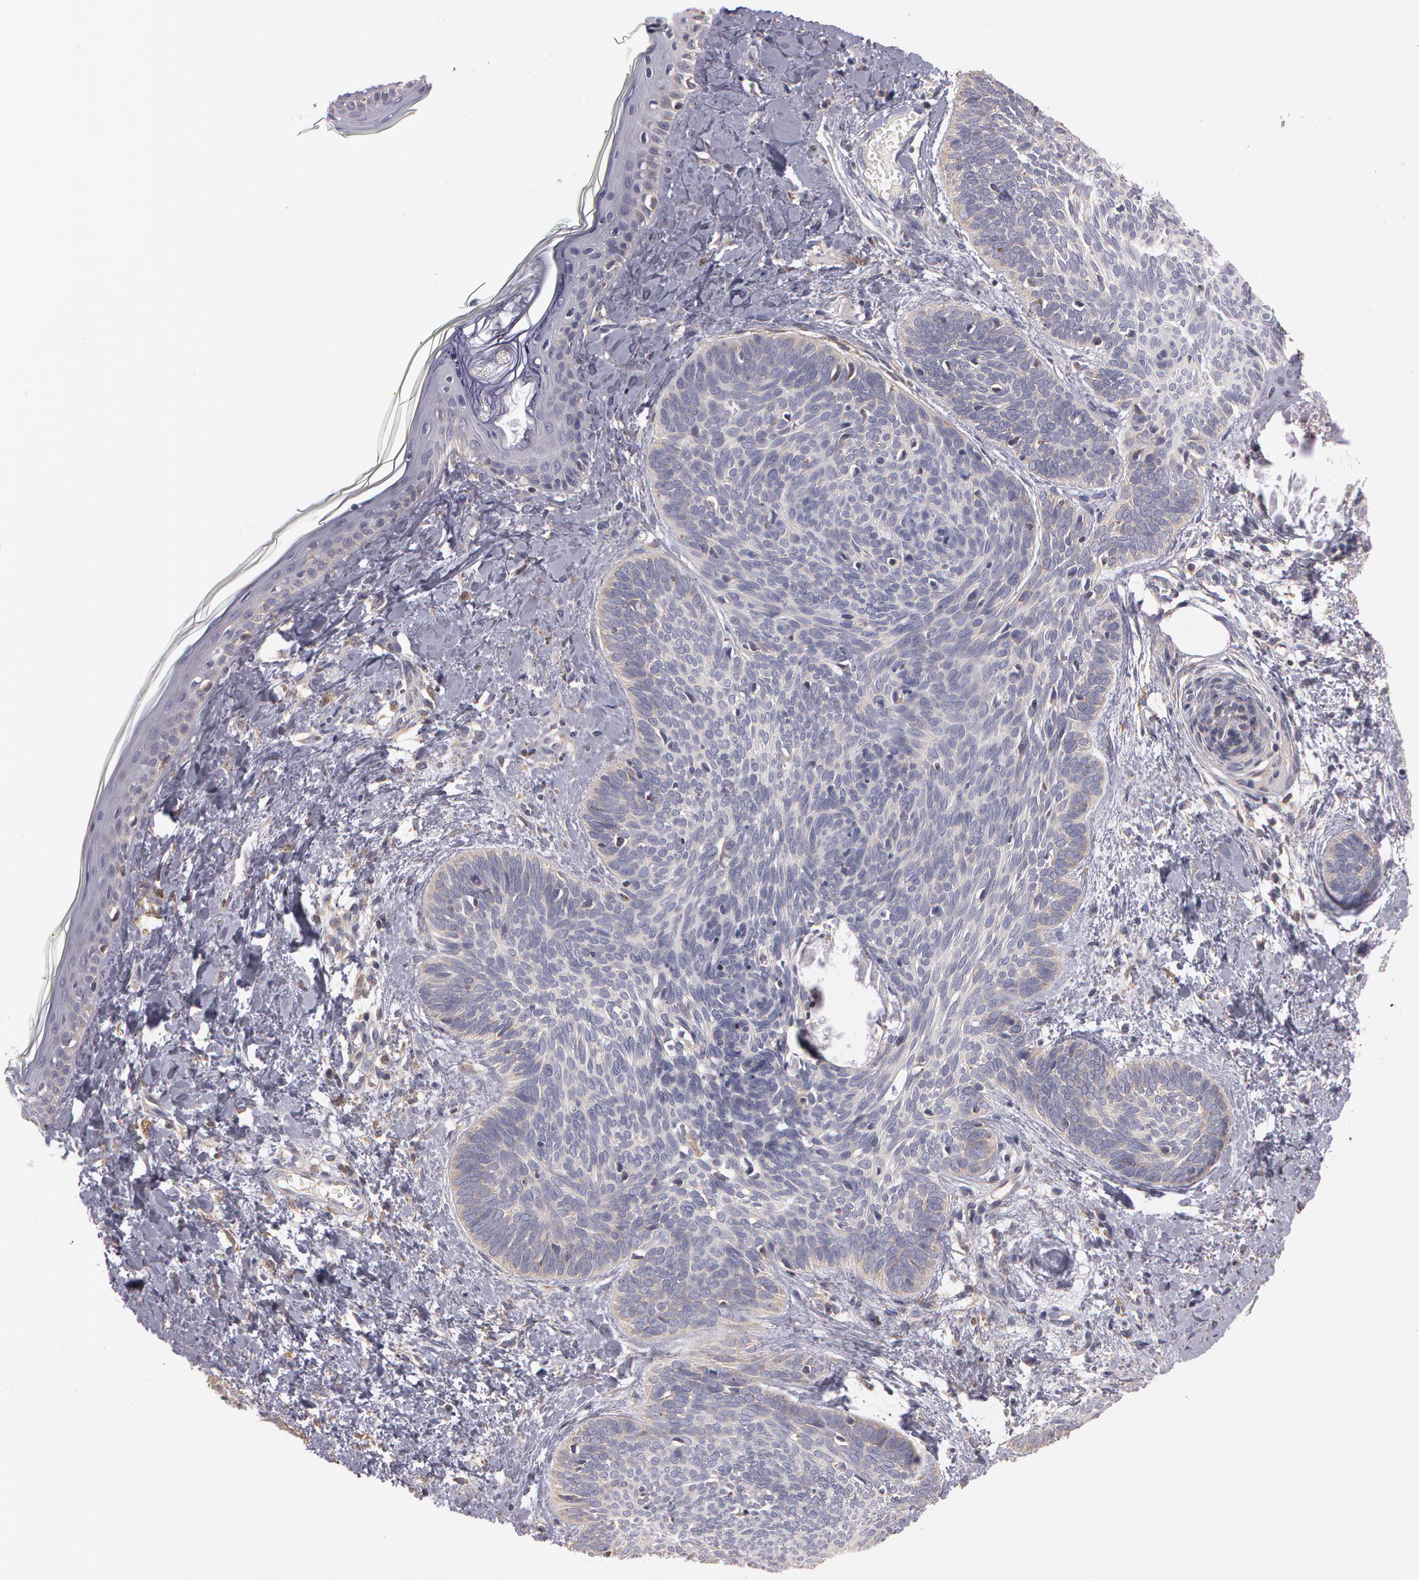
{"staining": {"intensity": "negative", "quantity": "none", "location": "none"}, "tissue": "skin cancer", "cell_type": "Tumor cells", "image_type": "cancer", "snomed": [{"axis": "morphology", "description": "Basal cell carcinoma"}, {"axis": "topography", "description": "Skin"}], "caption": "There is no significant staining in tumor cells of skin basal cell carcinoma.", "gene": "NEK9", "patient": {"sex": "female", "age": 81}}